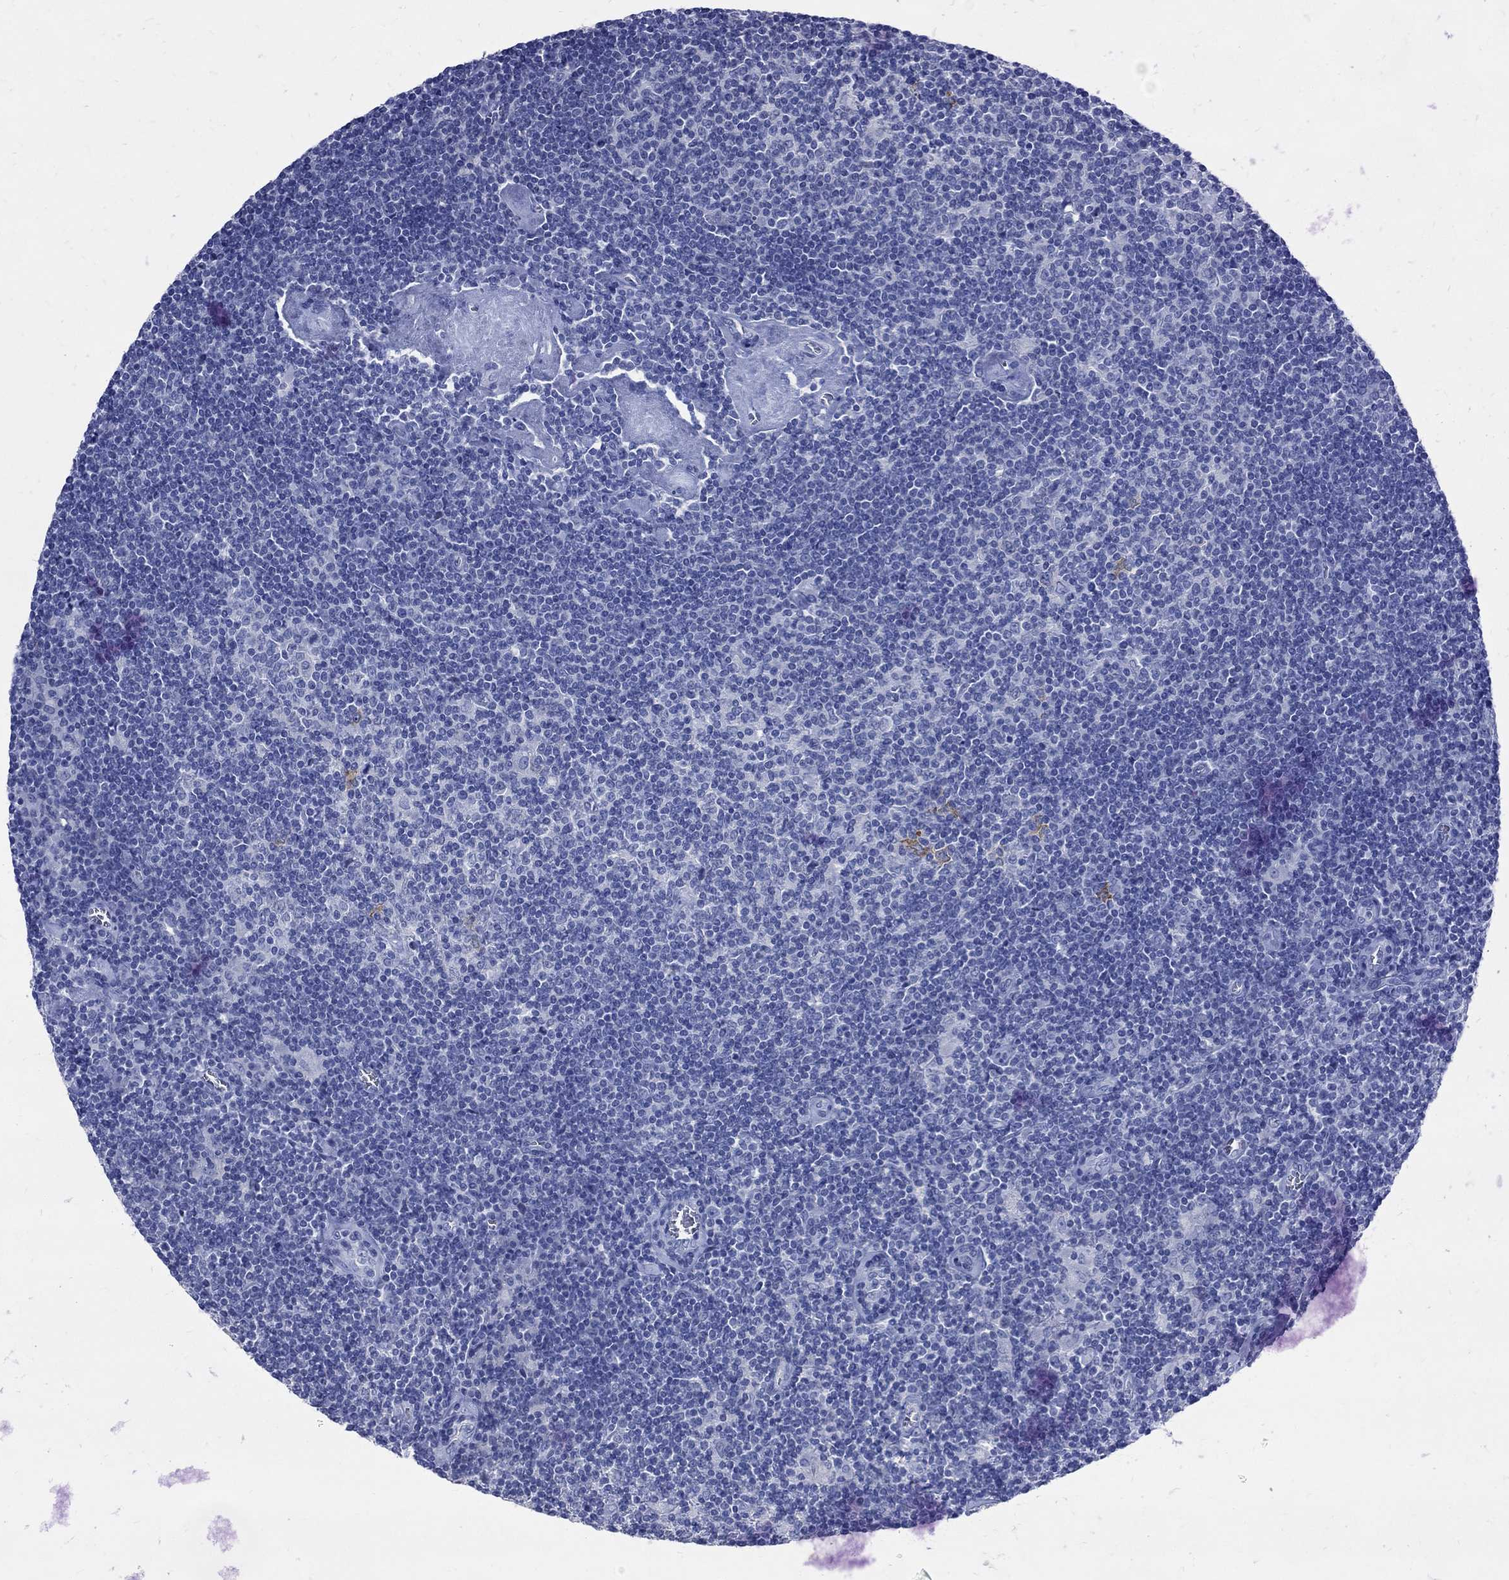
{"staining": {"intensity": "negative", "quantity": "none", "location": "none"}, "tissue": "lymphoma", "cell_type": "Tumor cells", "image_type": "cancer", "snomed": [{"axis": "morphology", "description": "Hodgkin's disease, NOS"}, {"axis": "topography", "description": "Lymph node"}], "caption": "Immunohistochemical staining of Hodgkin's disease demonstrates no significant staining in tumor cells. (DAB (3,3'-diaminobenzidine) immunohistochemistry (IHC) visualized using brightfield microscopy, high magnification).", "gene": "MAGEB6", "patient": {"sex": "male", "age": 40}}